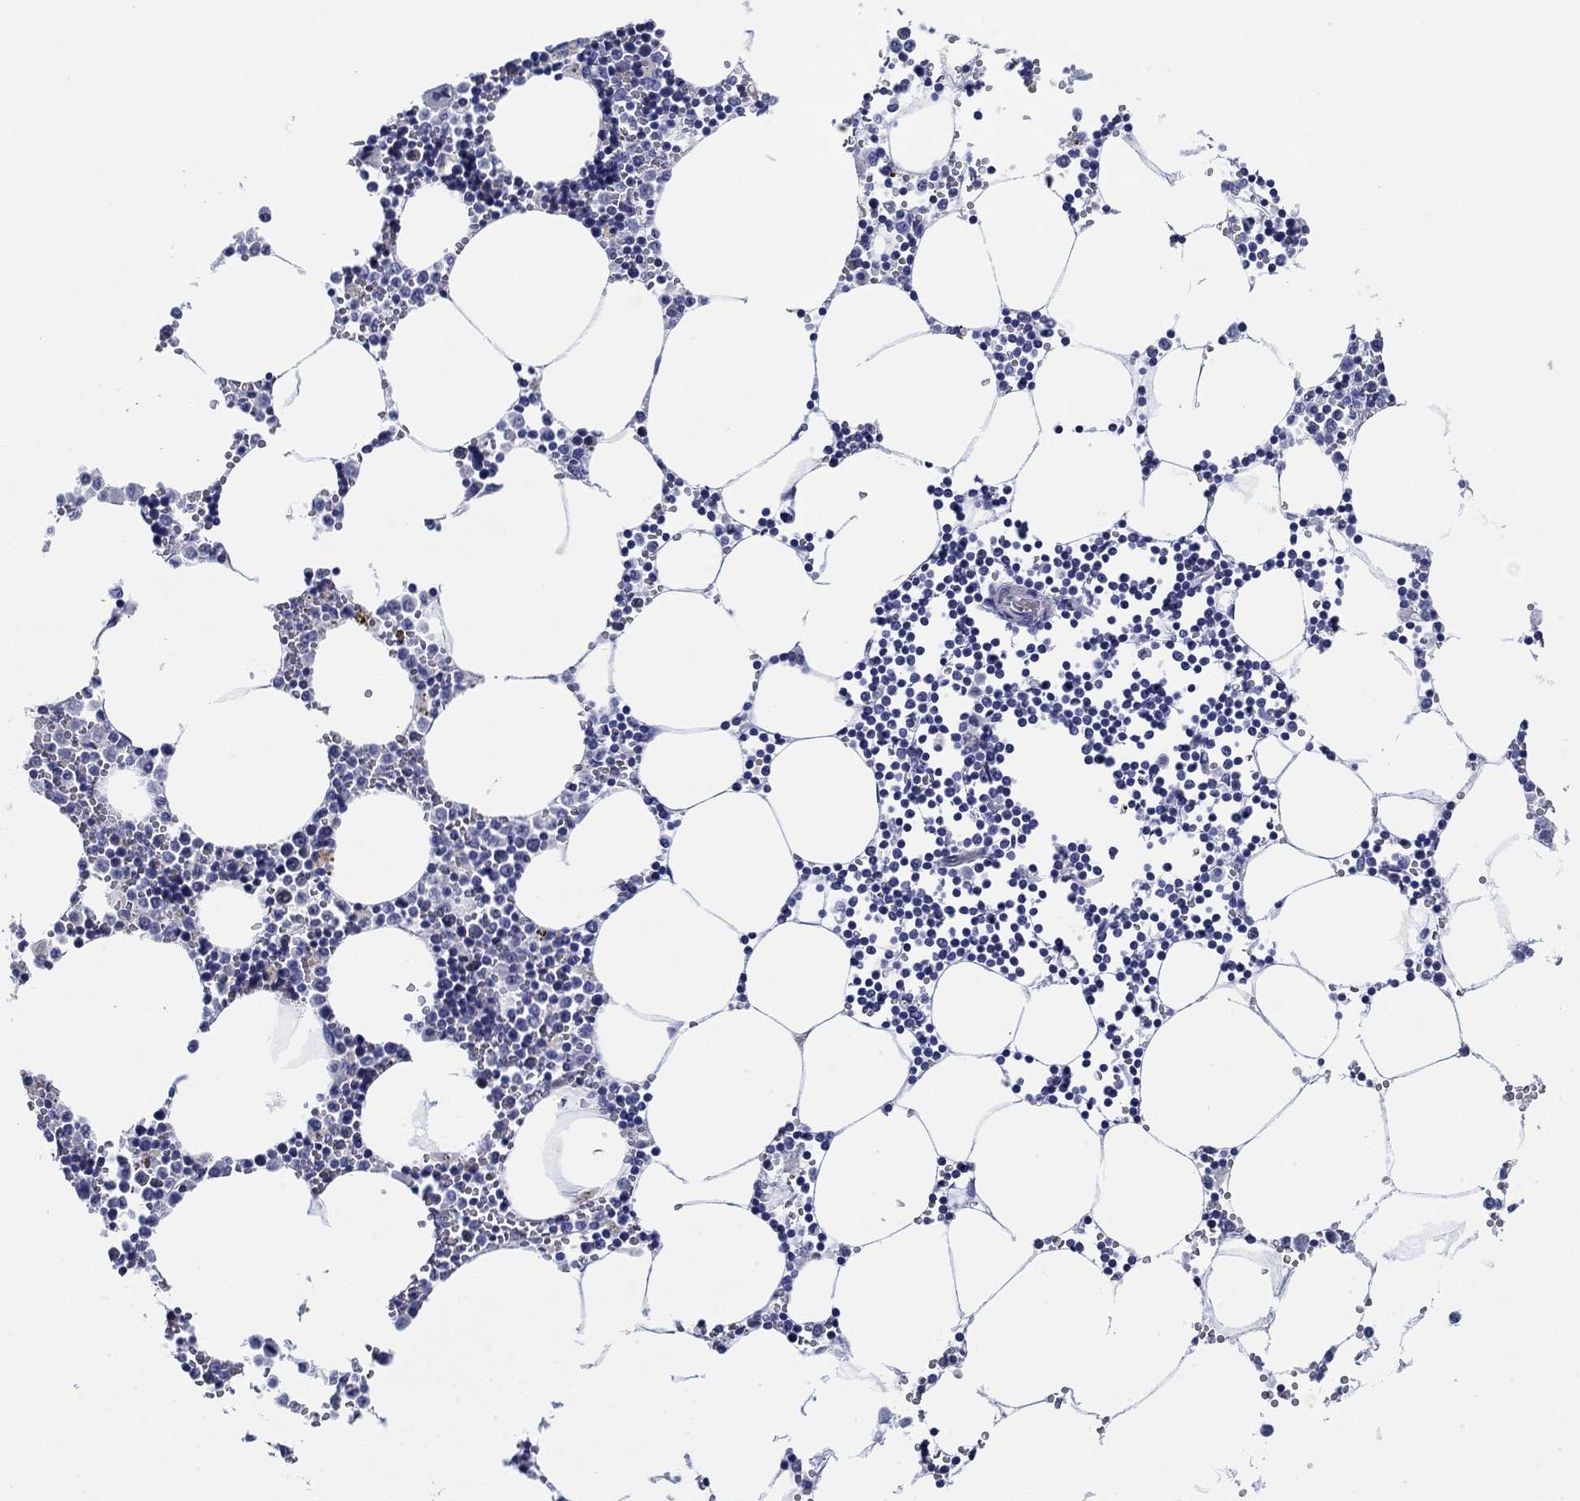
{"staining": {"intensity": "negative", "quantity": "none", "location": "none"}, "tissue": "bone marrow", "cell_type": "Hematopoietic cells", "image_type": "normal", "snomed": [{"axis": "morphology", "description": "Normal tissue, NOS"}, {"axis": "topography", "description": "Bone marrow"}], "caption": "An image of bone marrow stained for a protein demonstrates no brown staining in hematopoietic cells.", "gene": "SVEP1", "patient": {"sex": "male", "age": 54}}